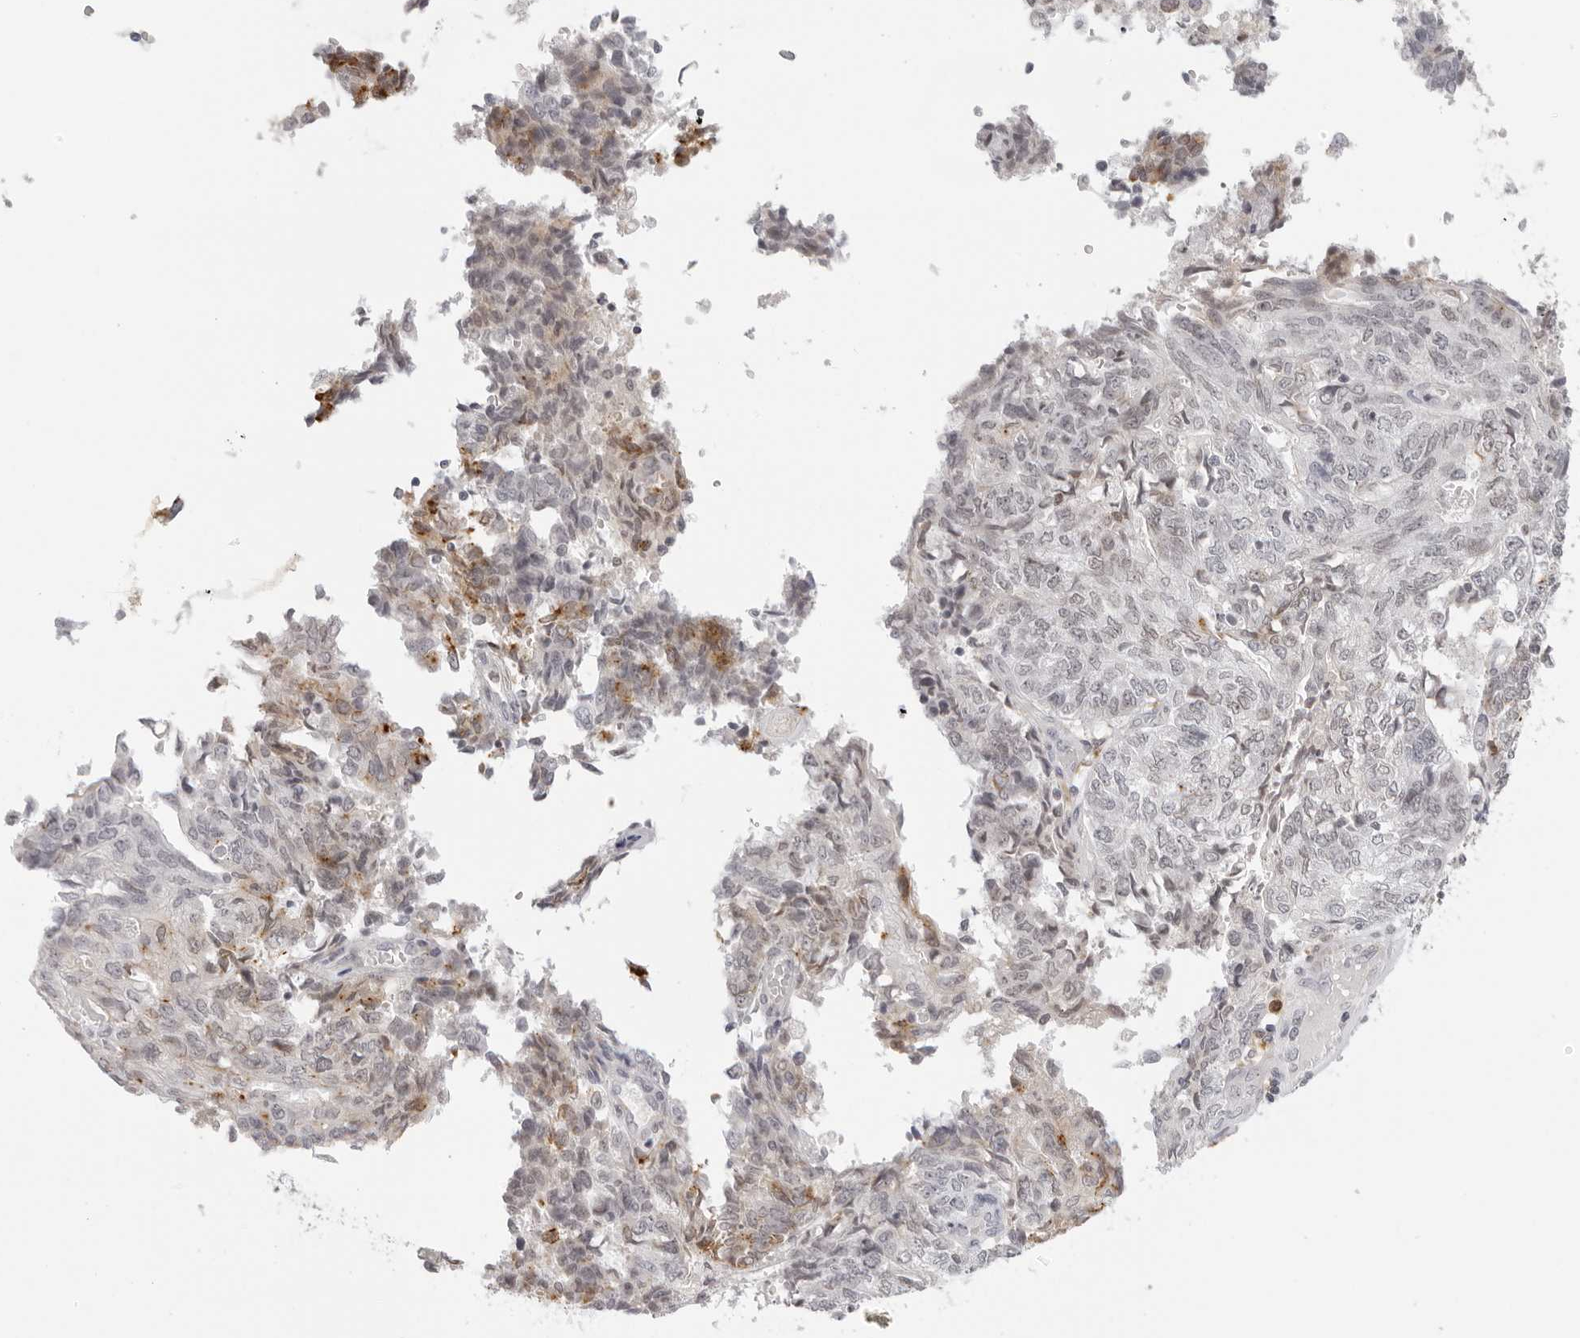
{"staining": {"intensity": "moderate", "quantity": "<25%", "location": "cytoplasmic/membranous"}, "tissue": "endometrial cancer", "cell_type": "Tumor cells", "image_type": "cancer", "snomed": [{"axis": "morphology", "description": "Adenocarcinoma, NOS"}, {"axis": "topography", "description": "Endometrium"}], "caption": "Brown immunohistochemical staining in endometrial cancer exhibits moderate cytoplasmic/membranous positivity in about <25% of tumor cells. The staining was performed using DAB (3,3'-diaminobenzidine) to visualize the protein expression in brown, while the nuclei were stained in blue with hematoxylin (Magnification: 20x).", "gene": "STRADB", "patient": {"sex": "female", "age": 80}}